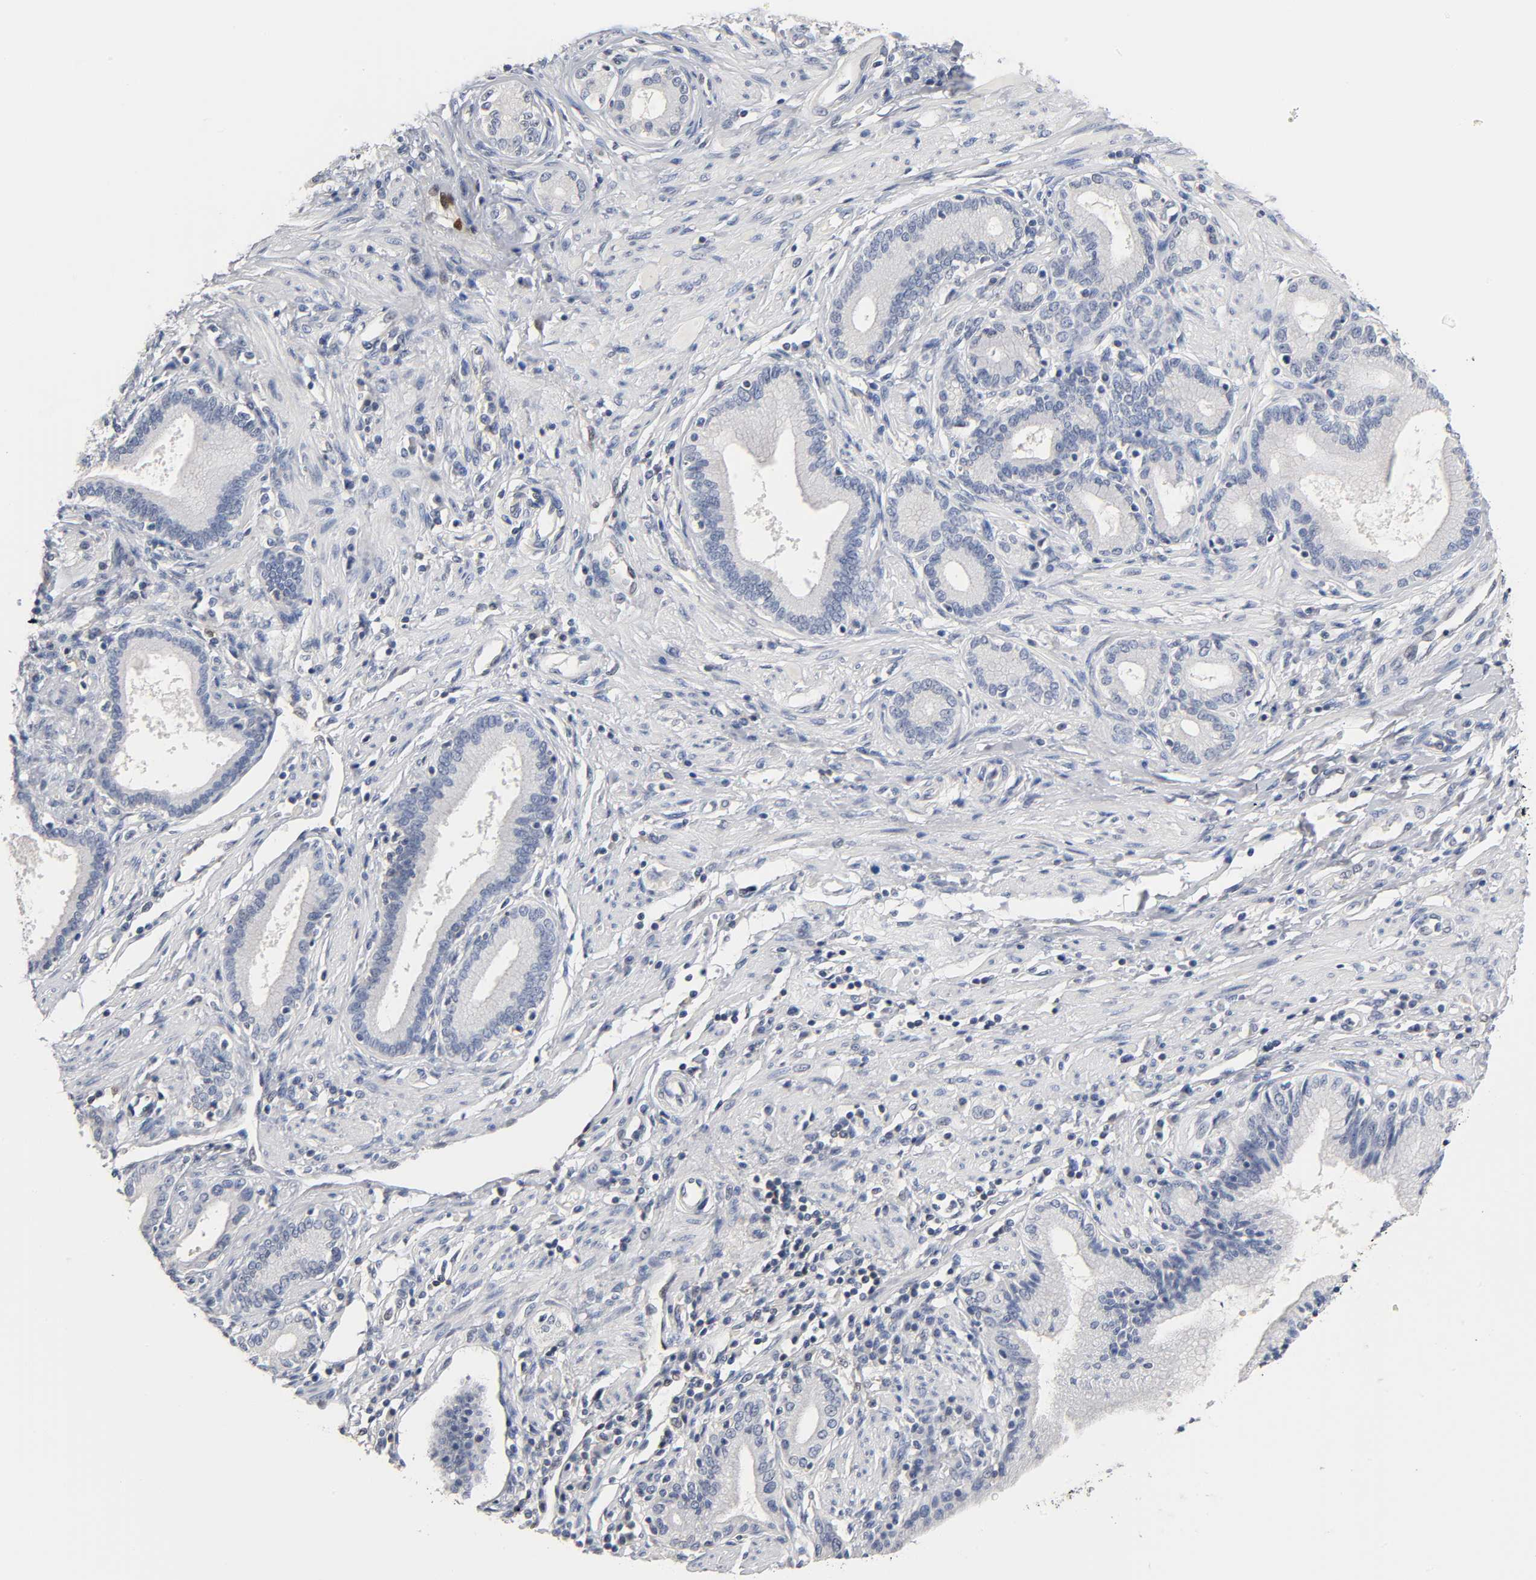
{"staining": {"intensity": "negative", "quantity": "none", "location": "none"}, "tissue": "pancreatic cancer", "cell_type": "Tumor cells", "image_type": "cancer", "snomed": [{"axis": "morphology", "description": "Adenocarcinoma, NOS"}, {"axis": "topography", "description": "Pancreas"}], "caption": "Pancreatic cancer was stained to show a protein in brown. There is no significant staining in tumor cells.", "gene": "NFATC1", "patient": {"sex": "female", "age": 48}}